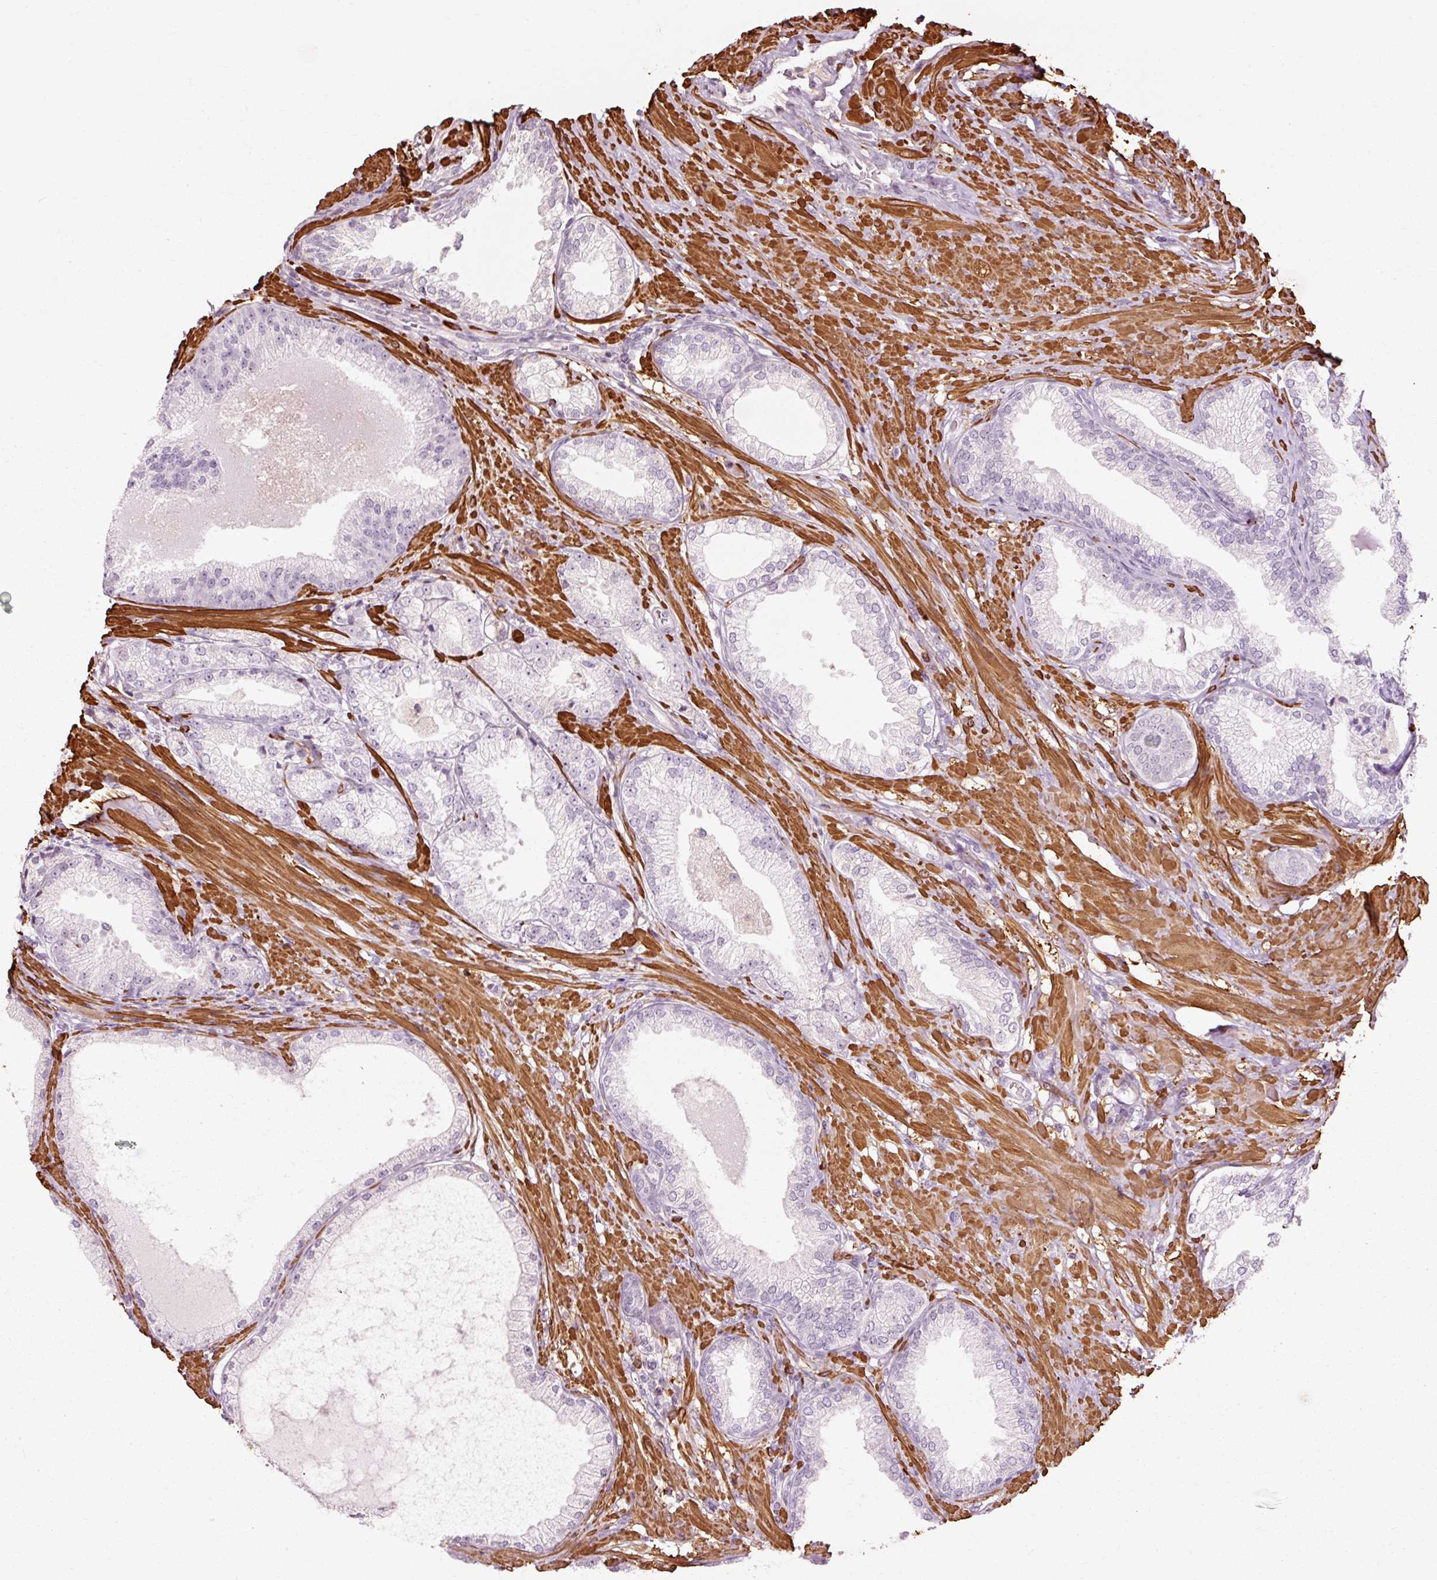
{"staining": {"intensity": "negative", "quantity": "none", "location": "none"}, "tissue": "prostate cancer", "cell_type": "Tumor cells", "image_type": "cancer", "snomed": [{"axis": "morphology", "description": "Adenocarcinoma, High grade"}, {"axis": "topography", "description": "Prostate"}], "caption": "The micrograph displays no significant expression in tumor cells of prostate adenocarcinoma (high-grade). (IHC, brightfield microscopy, high magnification).", "gene": "RGPD5", "patient": {"sex": "male", "age": 71}}